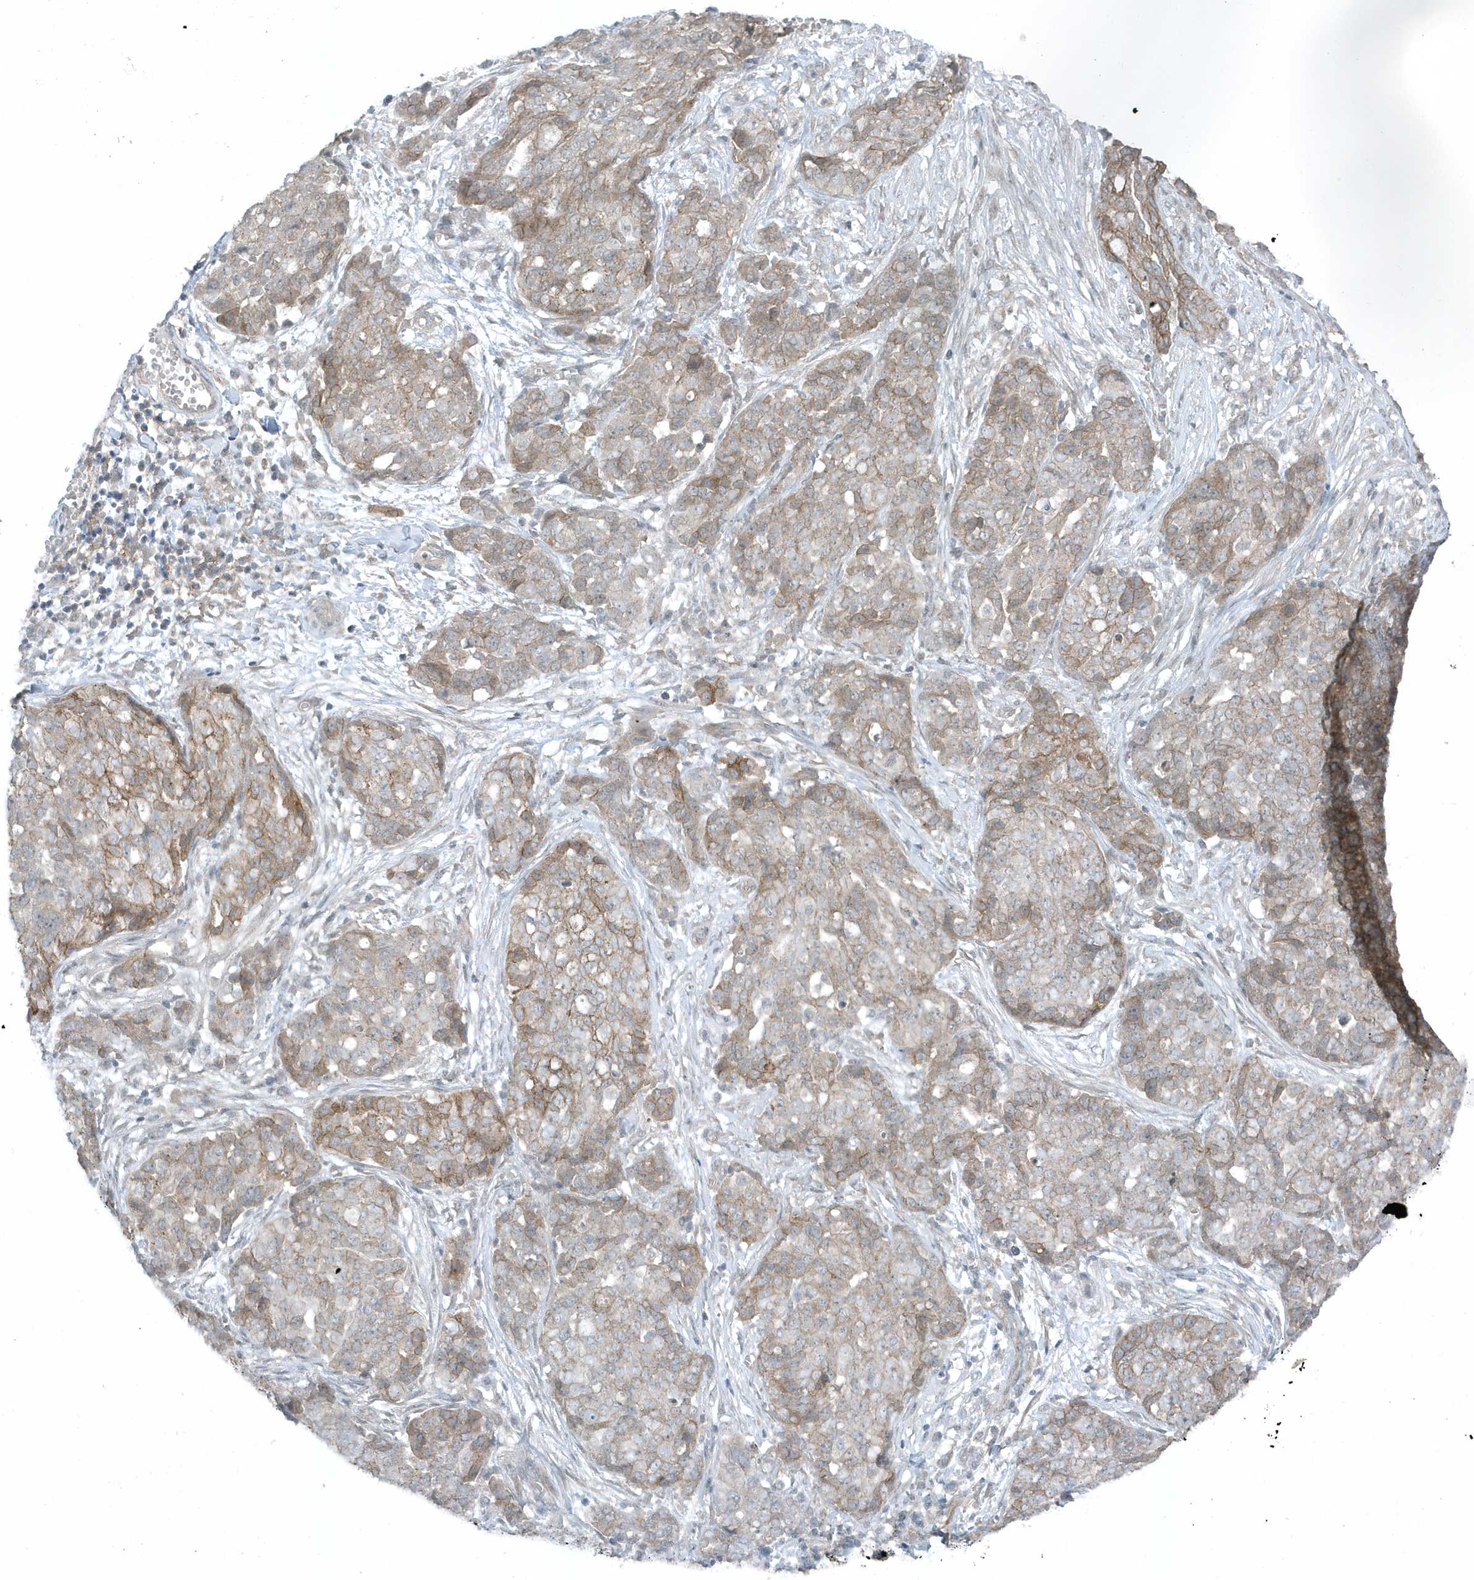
{"staining": {"intensity": "weak", "quantity": "<25%", "location": "cytoplasmic/membranous"}, "tissue": "ovarian cancer", "cell_type": "Tumor cells", "image_type": "cancer", "snomed": [{"axis": "morphology", "description": "Cystadenocarcinoma, serous, NOS"}, {"axis": "topography", "description": "Soft tissue"}, {"axis": "topography", "description": "Ovary"}], "caption": "A micrograph of ovarian cancer stained for a protein shows no brown staining in tumor cells. Brightfield microscopy of immunohistochemistry (IHC) stained with DAB (brown) and hematoxylin (blue), captured at high magnification.", "gene": "PARD3B", "patient": {"sex": "female", "age": 57}}